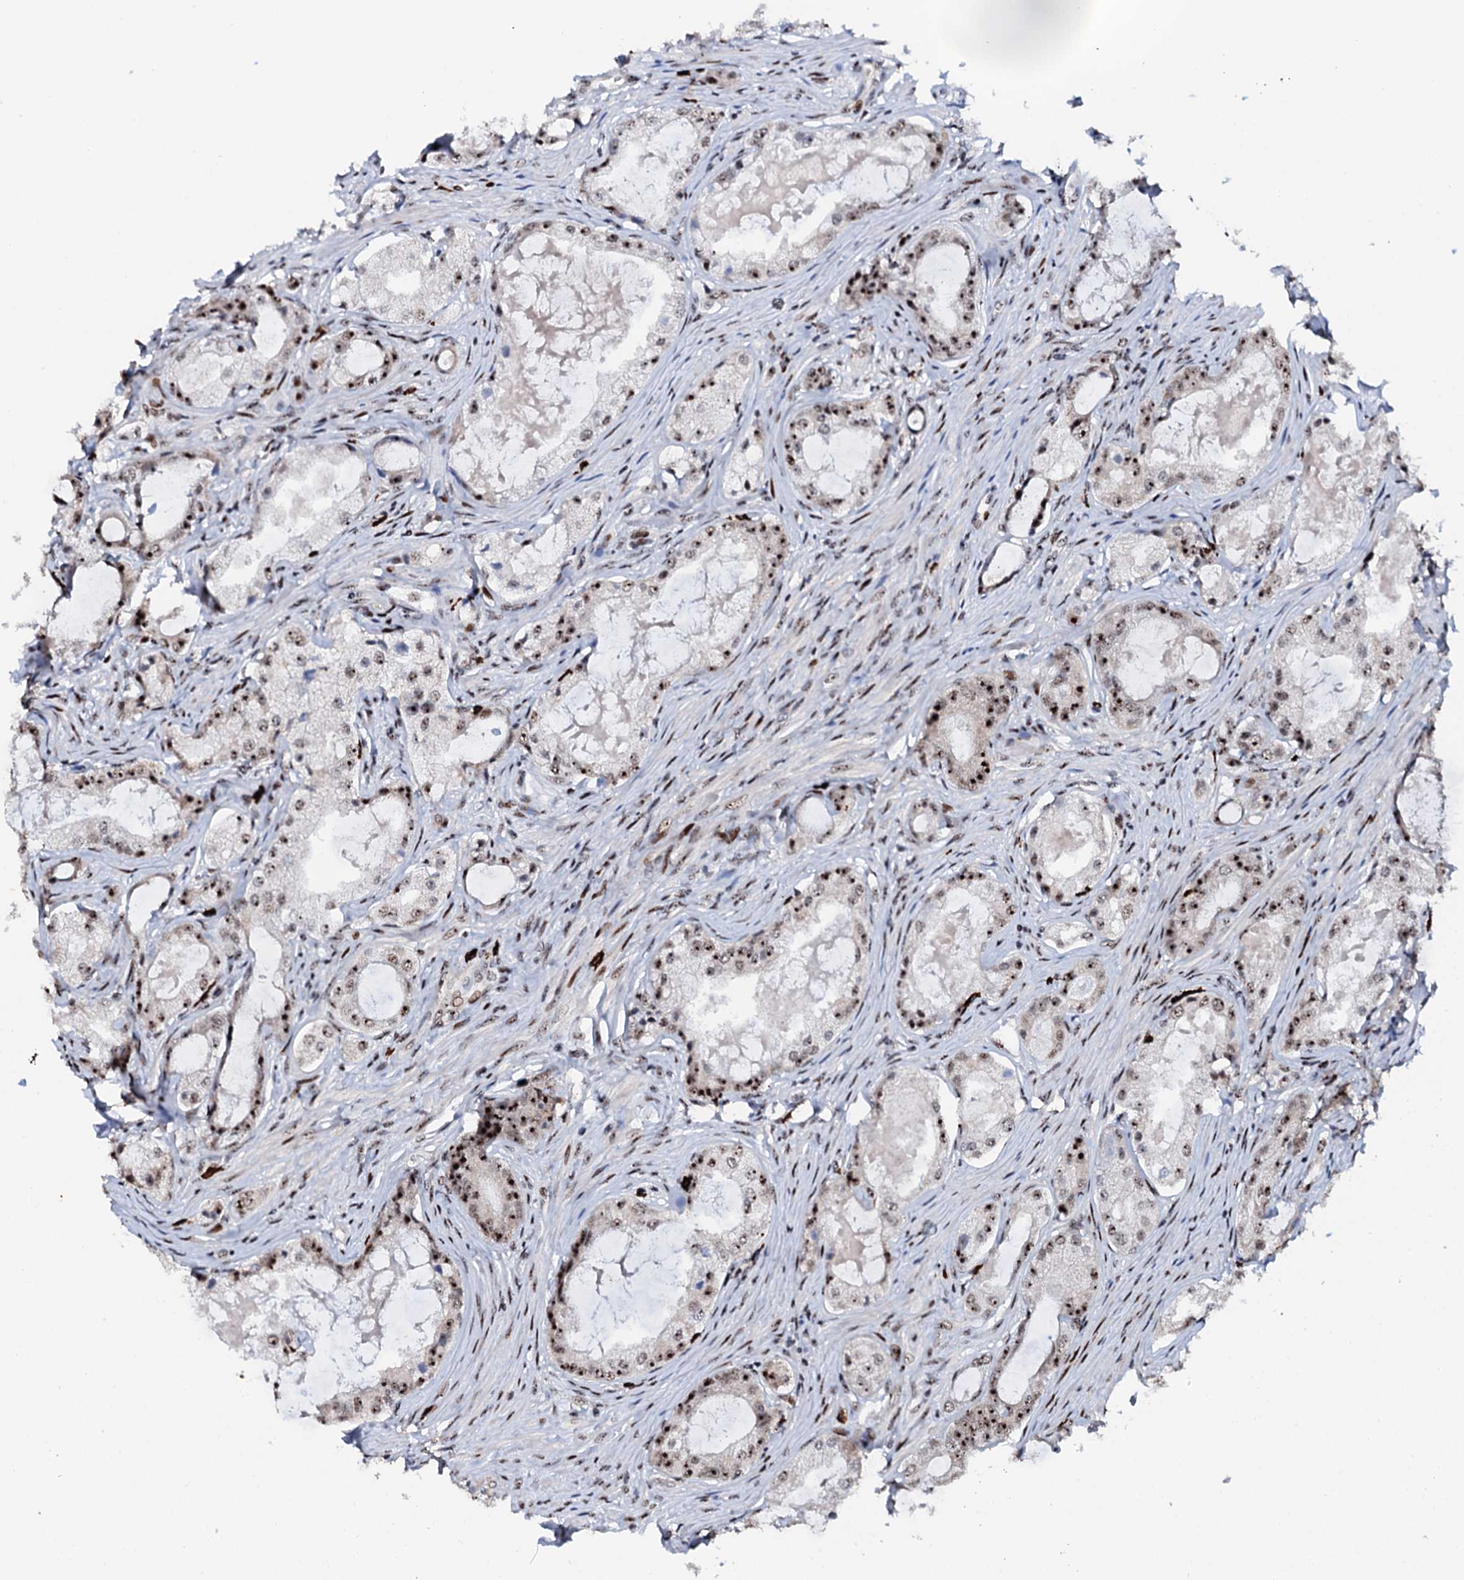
{"staining": {"intensity": "moderate", "quantity": "25%-75%", "location": "nuclear"}, "tissue": "prostate cancer", "cell_type": "Tumor cells", "image_type": "cancer", "snomed": [{"axis": "morphology", "description": "Adenocarcinoma, Low grade"}, {"axis": "topography", "description": "Prostate"}], "caption": "The image demonstrates a brown stain indicating the presence of a protein in the nuclear of tumor cells in prostate cancer (adenocarcinoma (low-grade)).", "gene": "NEUROG3", "patient": {"sex": "male", "age": 68}}